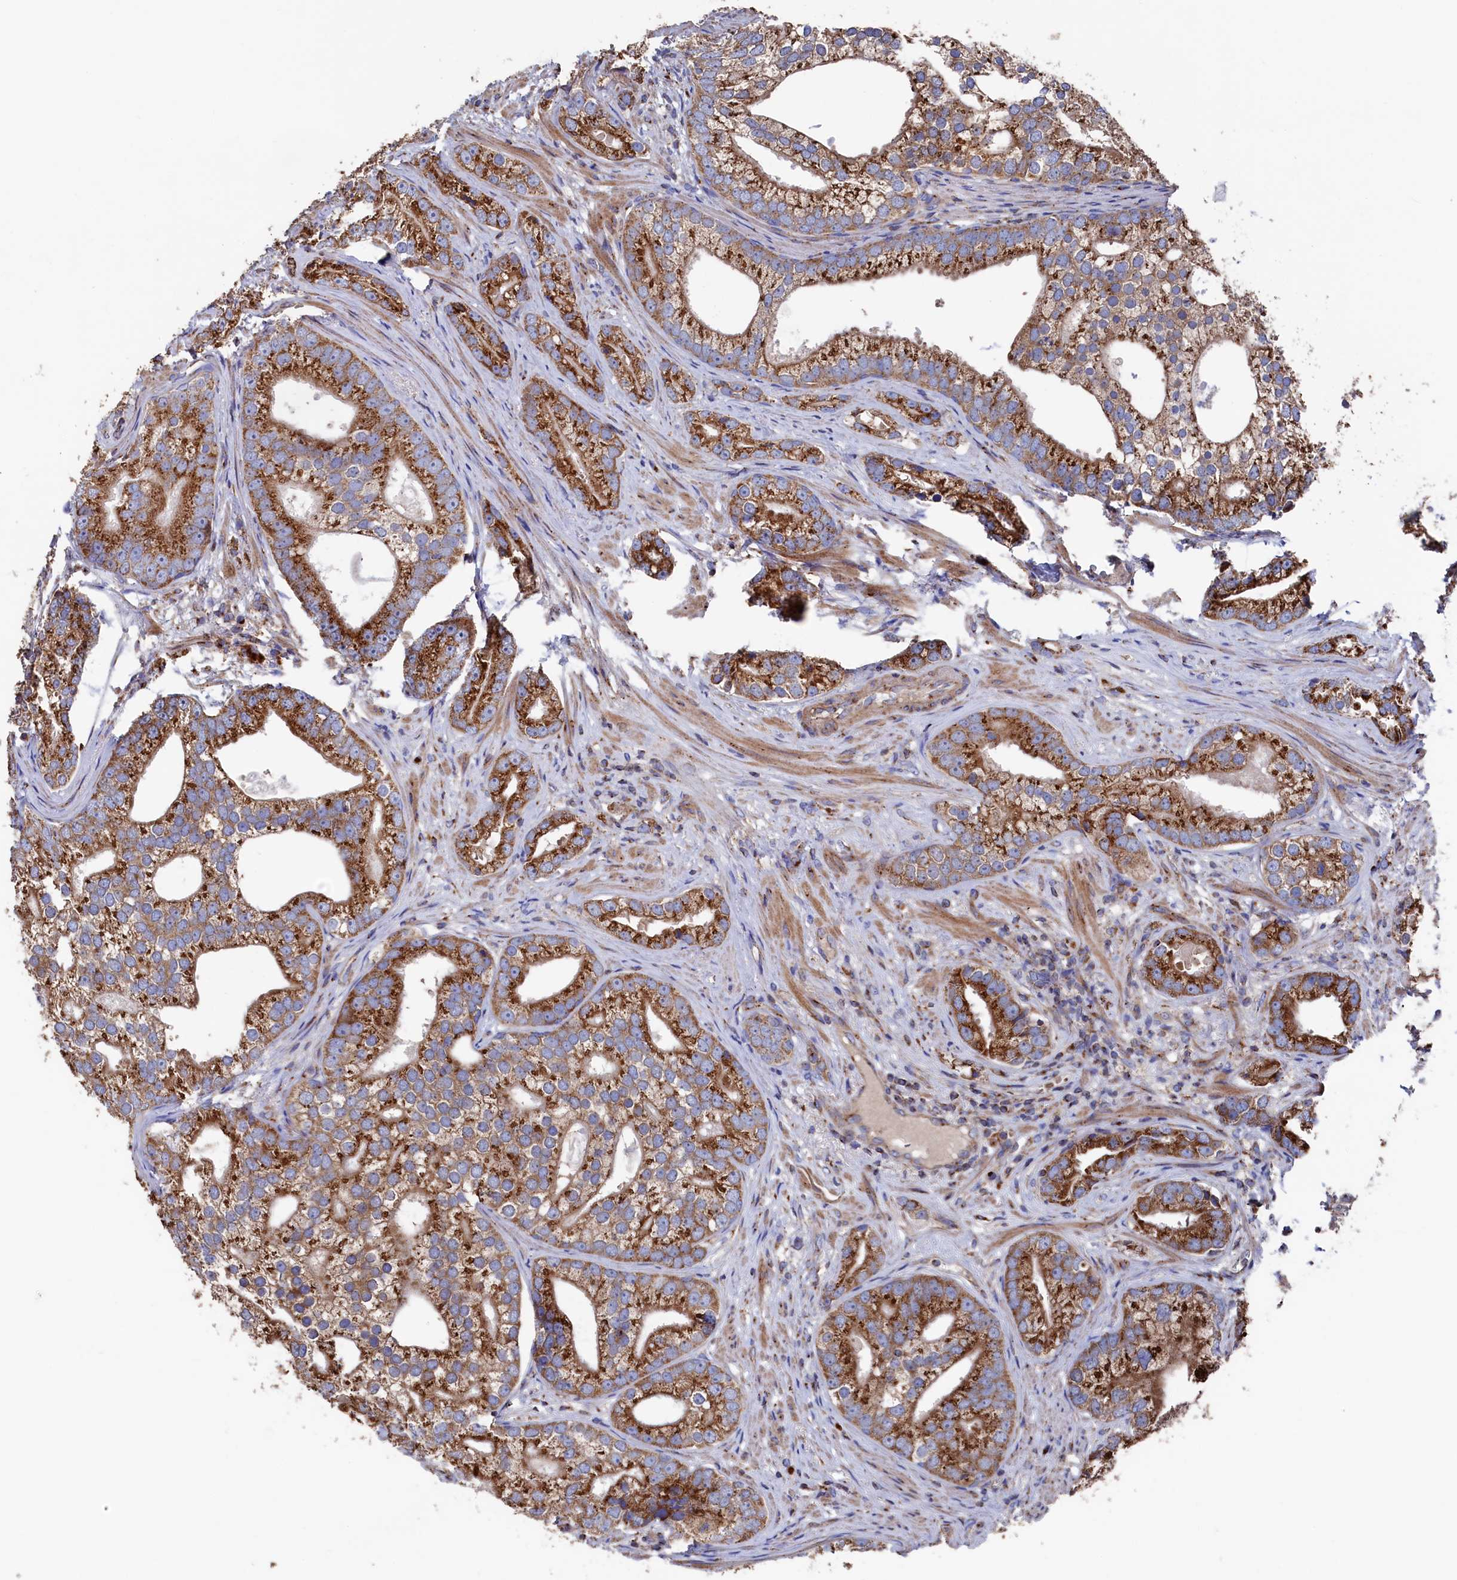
{"staining": {"intensity": "strong", "quantity": ">75%", "location": "cytoplasmic/membranous"}, "tissue": "prostate cancer", "cell_type": "Tumor cells", "image_type": "cancer", "snomed": [{"axis": "morphology", "description": "Adenocarcinoma, High grade"}, {"axis": "topography", "description": "Prostate"}], "caption": "Prostate adenocarcinoma (high-grade) tissue reveals strong cytoplasmic/membranous staining in about >75% of tumor cells, visualized by immunohistochemistry. Nuclei are stained in blue.", "gene": "PRRC1", "patient": {"sex": "male", "age": 75}}